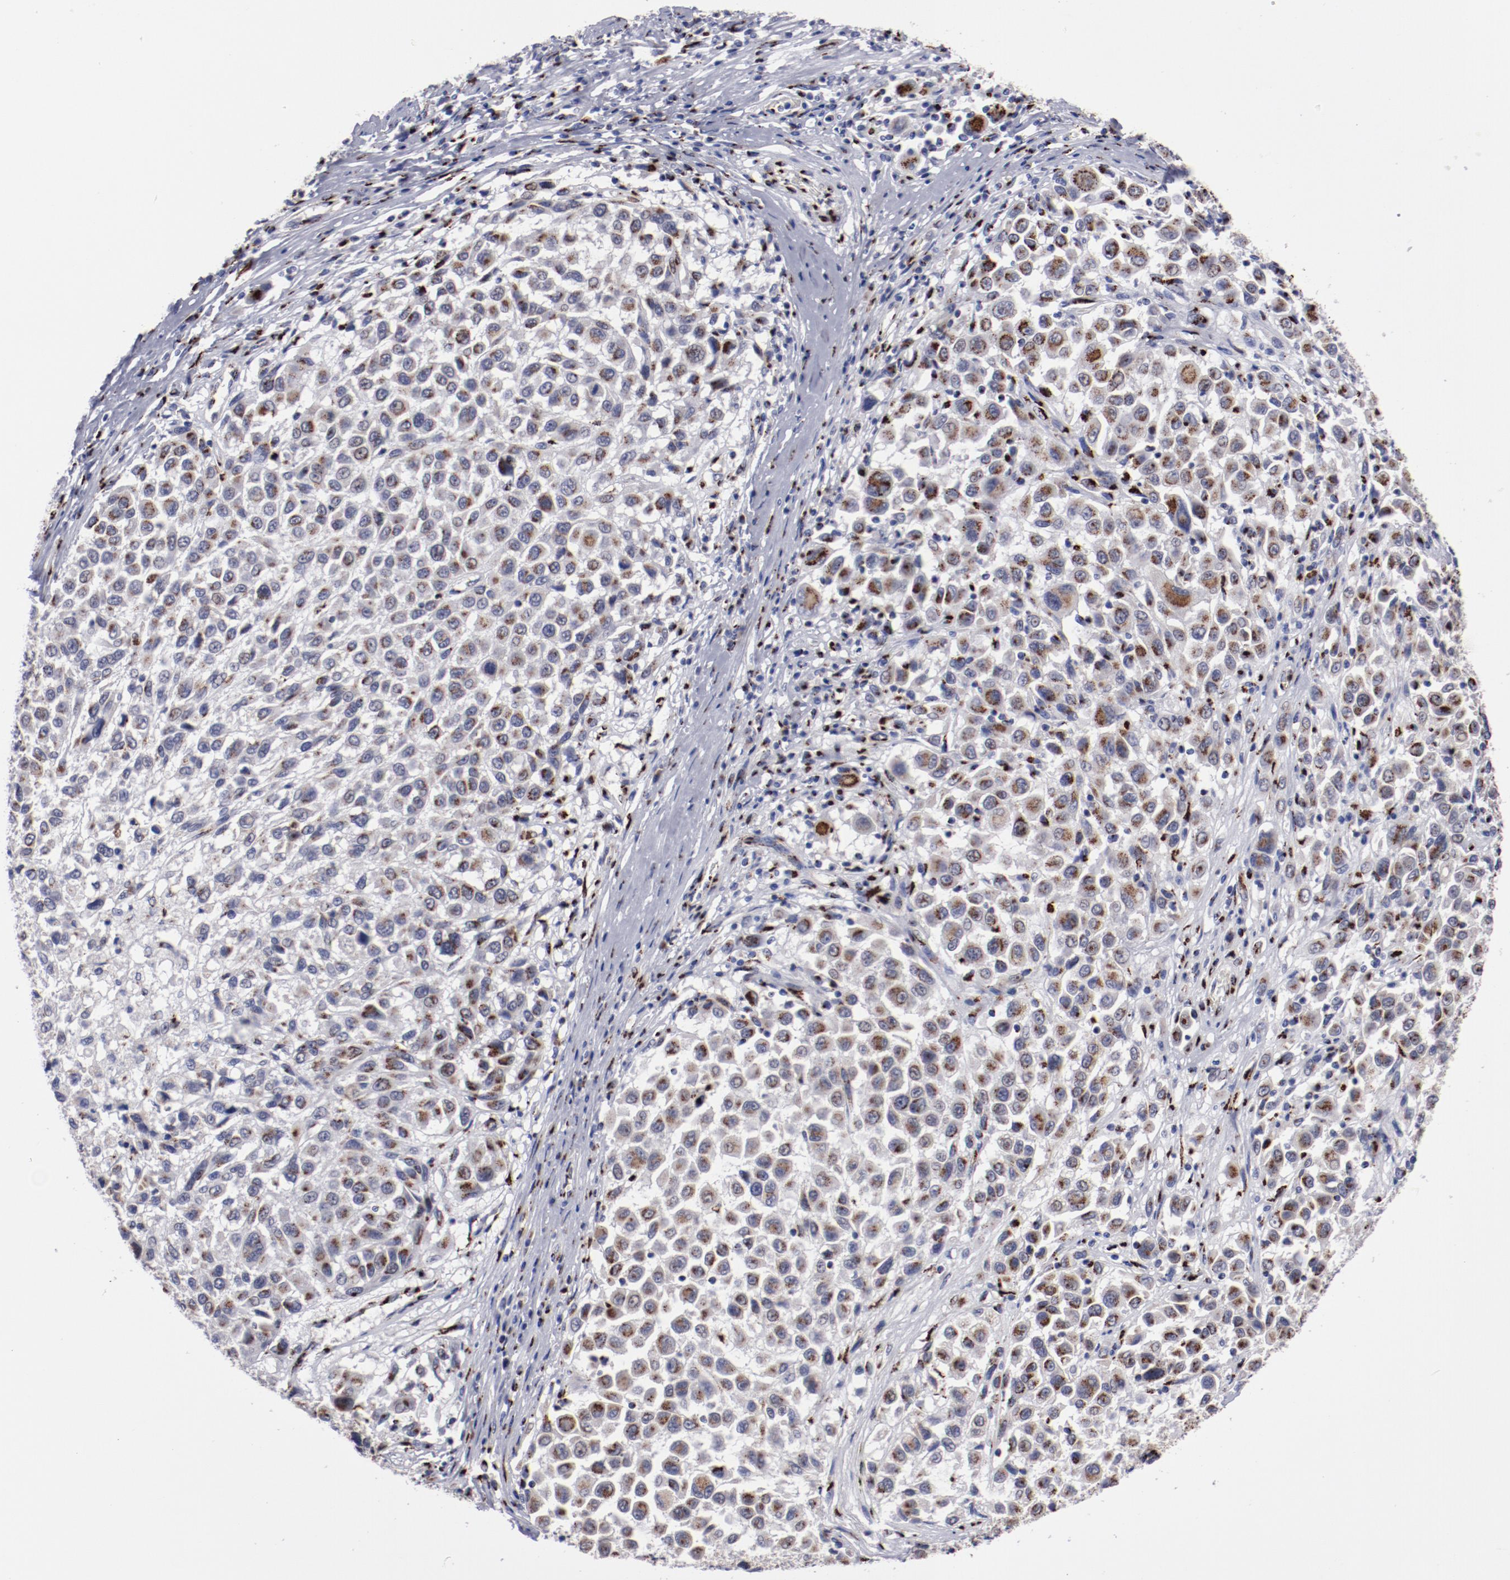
{"staining": {"intensity": "strong", "quantity": "25%-75%", "location": "cytoplasmic/membranous"}, "tissue": "melanoma", "cell_type": "Tumor cells", "image_type": "cancer", "snomed": [{"axis": "morphology", "description": "Malignant melanoma, Metastatic site"}, {"axis": "topography", "description": "Lymph node"}], "caption": "A brown stain shows strong cytoplasmic/membranous expression of a protein in melanoma tumor cells. (Brightfield microscopy of DAB IHC at high magnification).", "gene": "GOLIM4", "patient": {"sex": "male", "age": 61}}